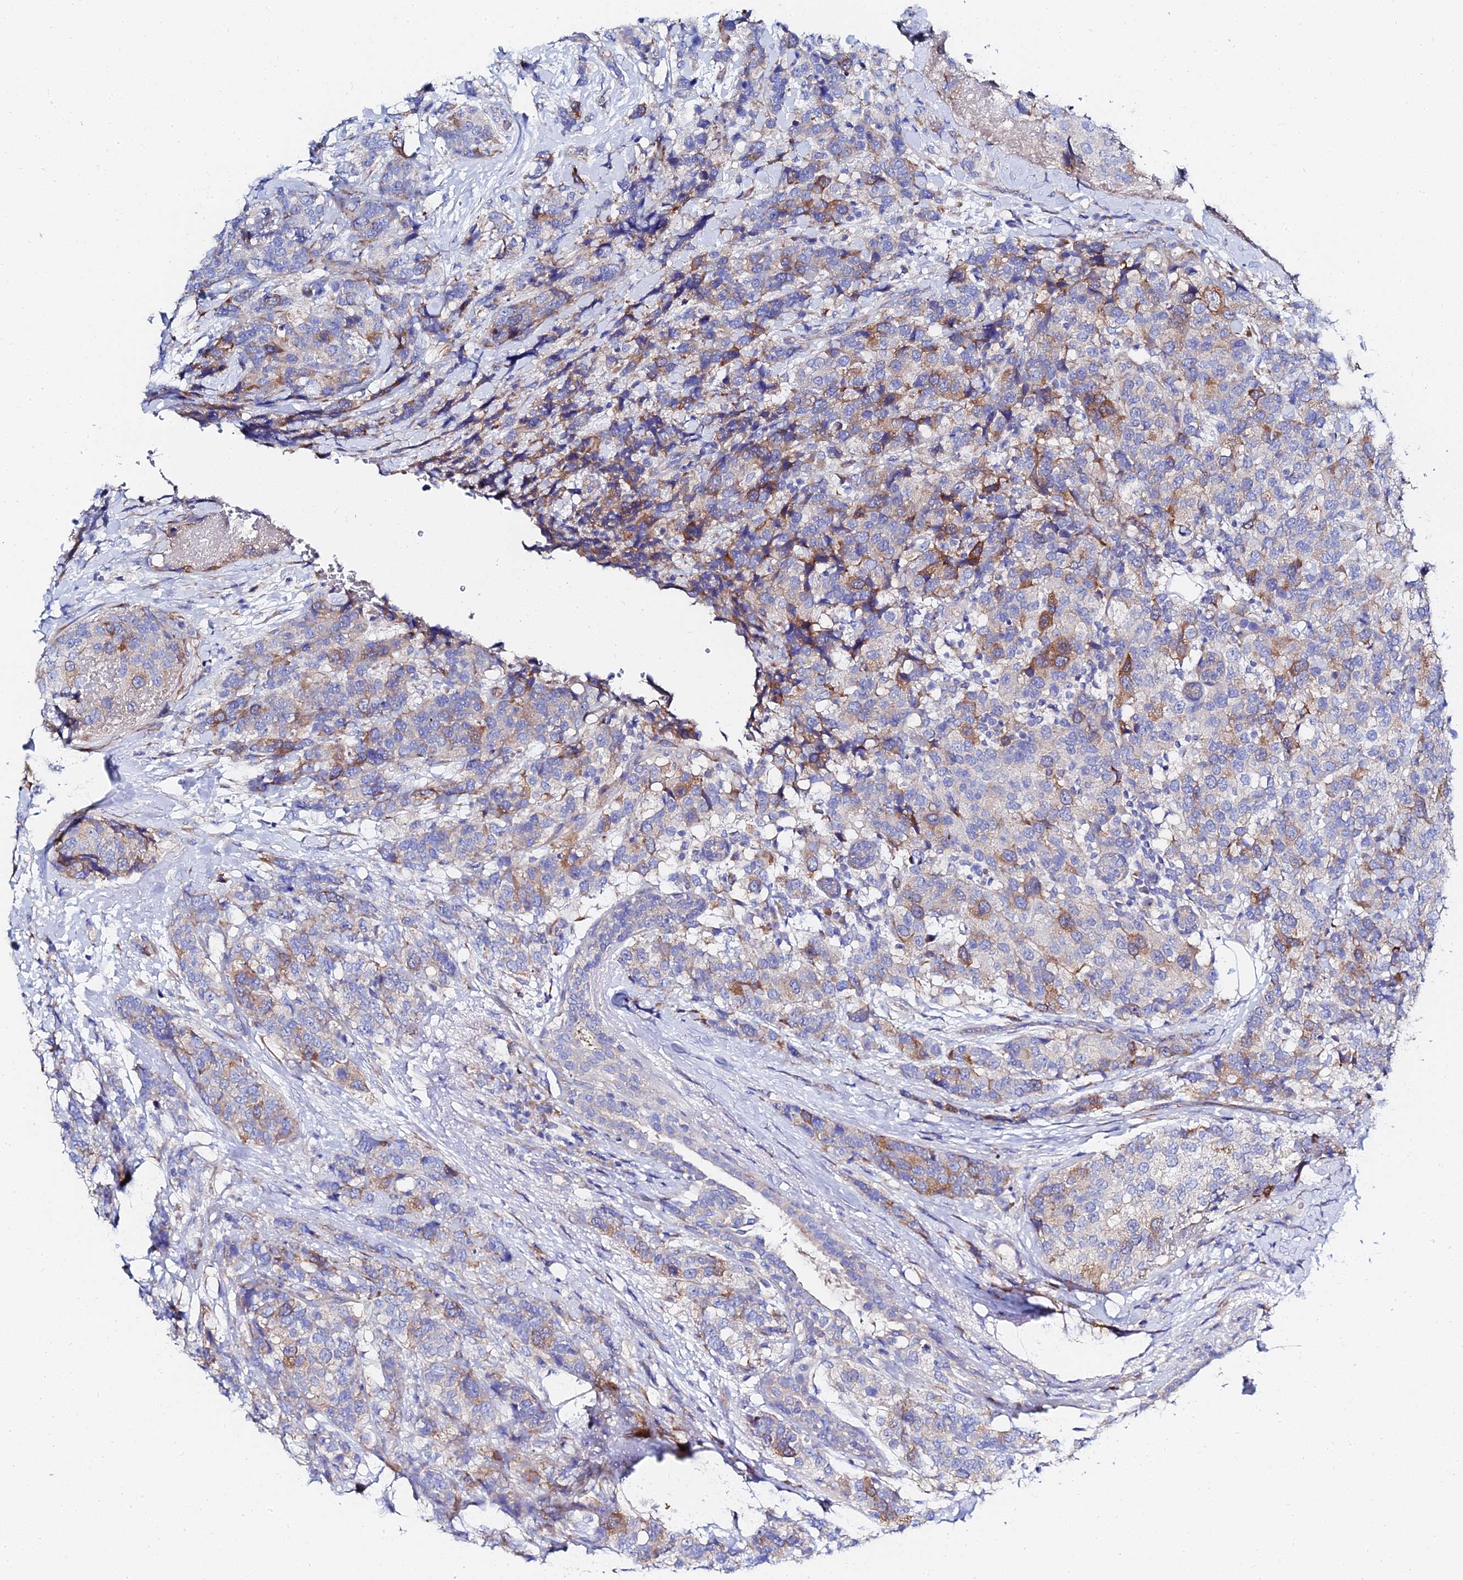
{"staining": {"intensity": "moderate", "quantity": "<25%", "location": "cytoplasmic/membranous"}, "tissue": "breast cancer", "cell_type": "Tumor cells", "image_type": "cancer", "snomed": [{"axis": "morphology", "description": "Lobular carcinoma"}, {"axis": "topography", "description": "Breast"}], "caption": "Human breast lobular carcinoma stained for a protein (brown) exhibits moderate cytoplasmic/membranous positive expression in about <25% of tumor cells.", "gene": "PTTG1", "patient": {"sex": "female", "age": 59}}